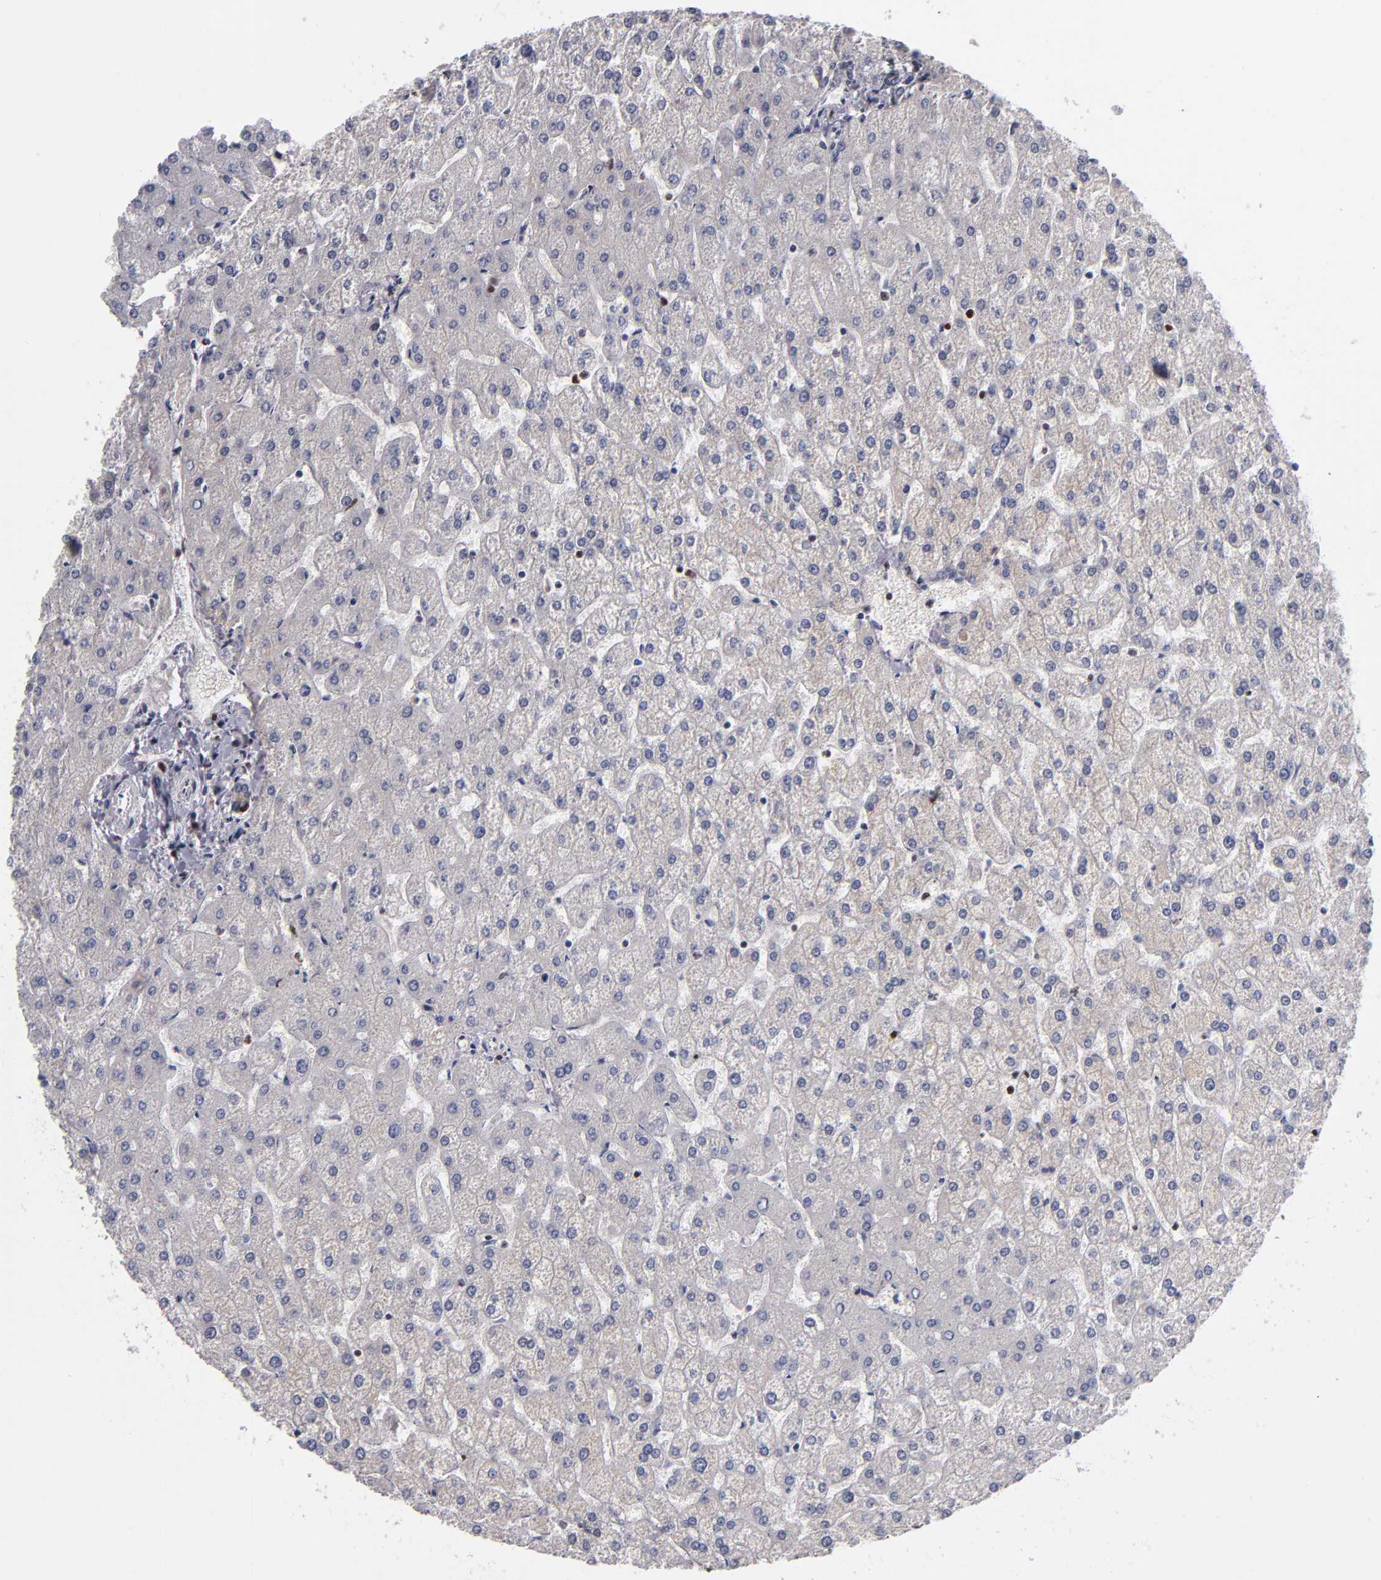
{"staining": {"intensity": "negative", "quantity": "none", "location": "none"}, "tissue": "liver", "cell_type": "Cholangiocytes", "image_type": "normal", "snomed": [{"axis": "morphology", "description": "Normal tissue, NOS"}, {"axis": "topography", "description": "Liver"}], "caption": "The image exhibits no significant positivity in cholangiocytes of liver.", "gene": "KDM6A", "patient": {"sex": "female", "age": 32}}